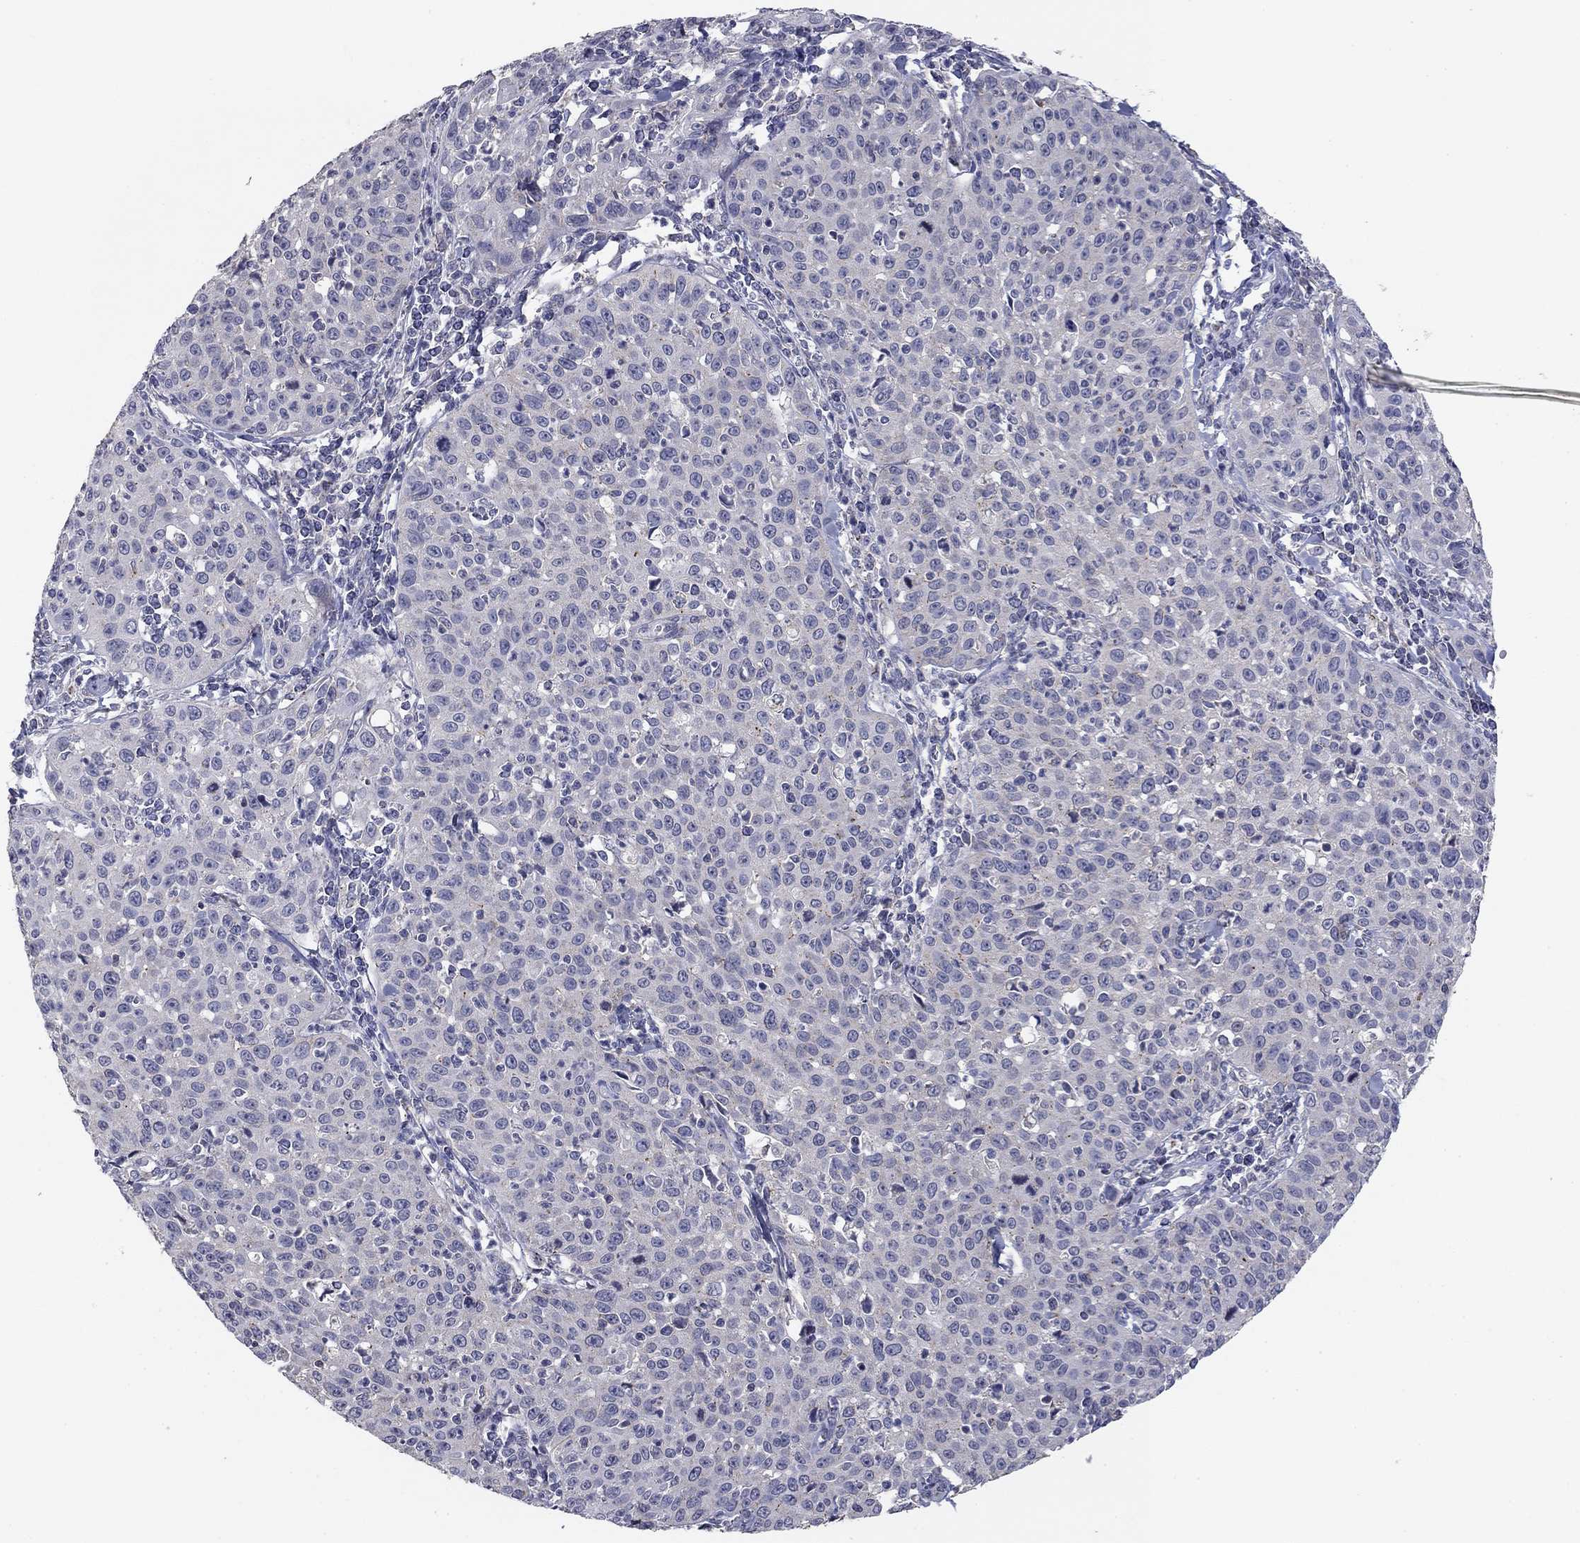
{"staining": {"intensity": "negative", "quantity": "none", "location": "none"}, "tissue": "cervical cancer", "cell_type": "Tumor cells", "image_type": "cancer", "snomed": [{"axis": "morphology", "description": "Squamous cell carcinoma, NOS"}, {"axis": "topography", "description": "Cervix"}], "caption": "There is no significant positivity in tumor cells of cervical squamous cell carcinoma. (DAB (3,3'-diaminobenzidine) IHC, high magnification).", "gene": "SEPTIN3", "patient": {"sex": "female", "age": 26}}